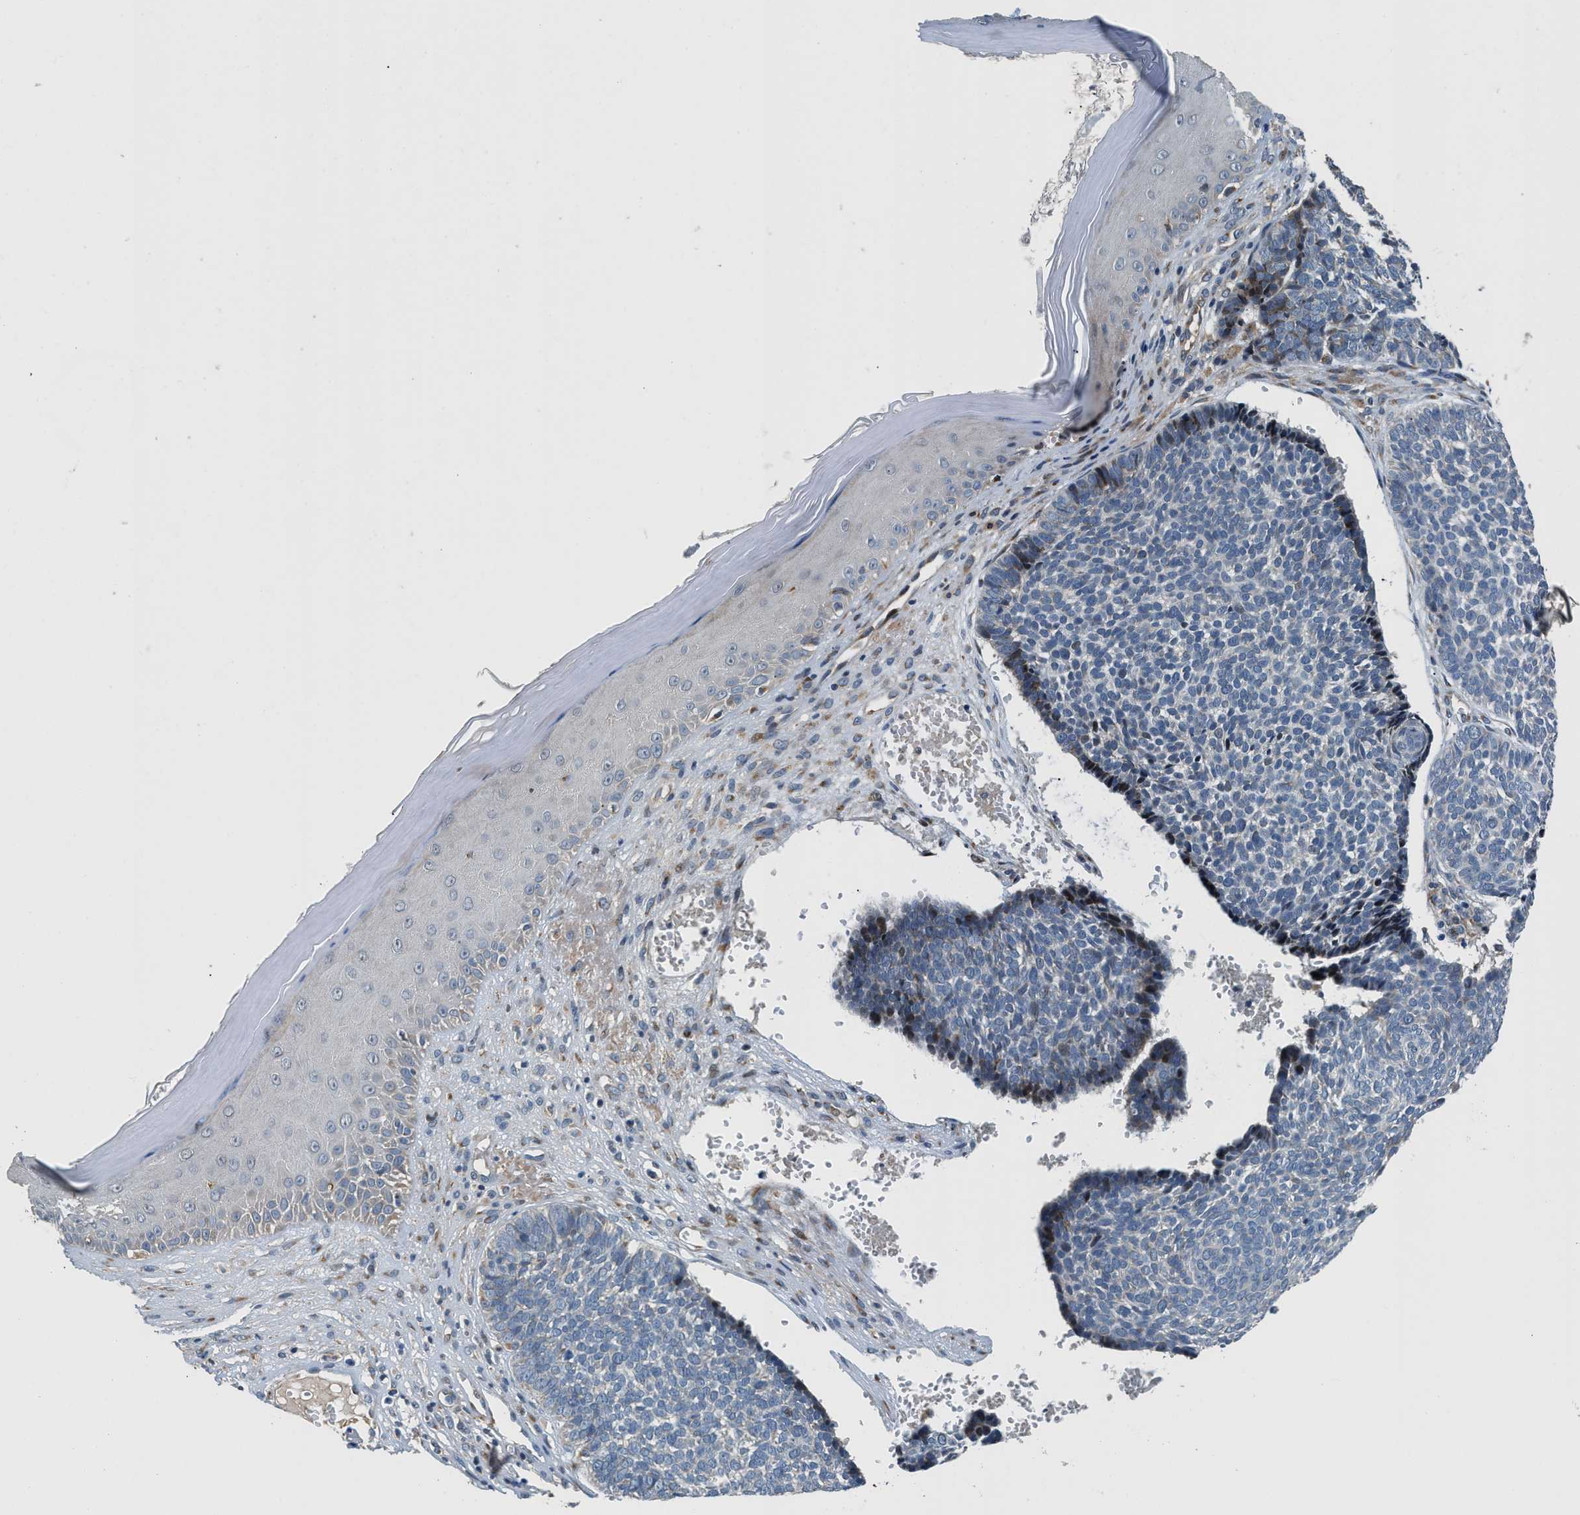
{"staining": {"intensity": "negative", "quantity": "none", "location": "none"}, "tissue": "skin cancer", "cell_type": "Tumor cells", "image_type": "cancer", "snomed": [{"axis": "morphology", "description": "Basal cell carcinoma"}, {"axis": "topography", "description": "Skin"}], "caption": "An image of human skin cancer (basal cell carcinoma) is negative for staining in tumor cells. (Stains: DAB immunohistochemistry (IHC) with hematoxylin counter stain, Microscopy: brightfield microscopy at high magnification).", "gene": "FUT8", "patient": {"sex": "male", "age": 84}}